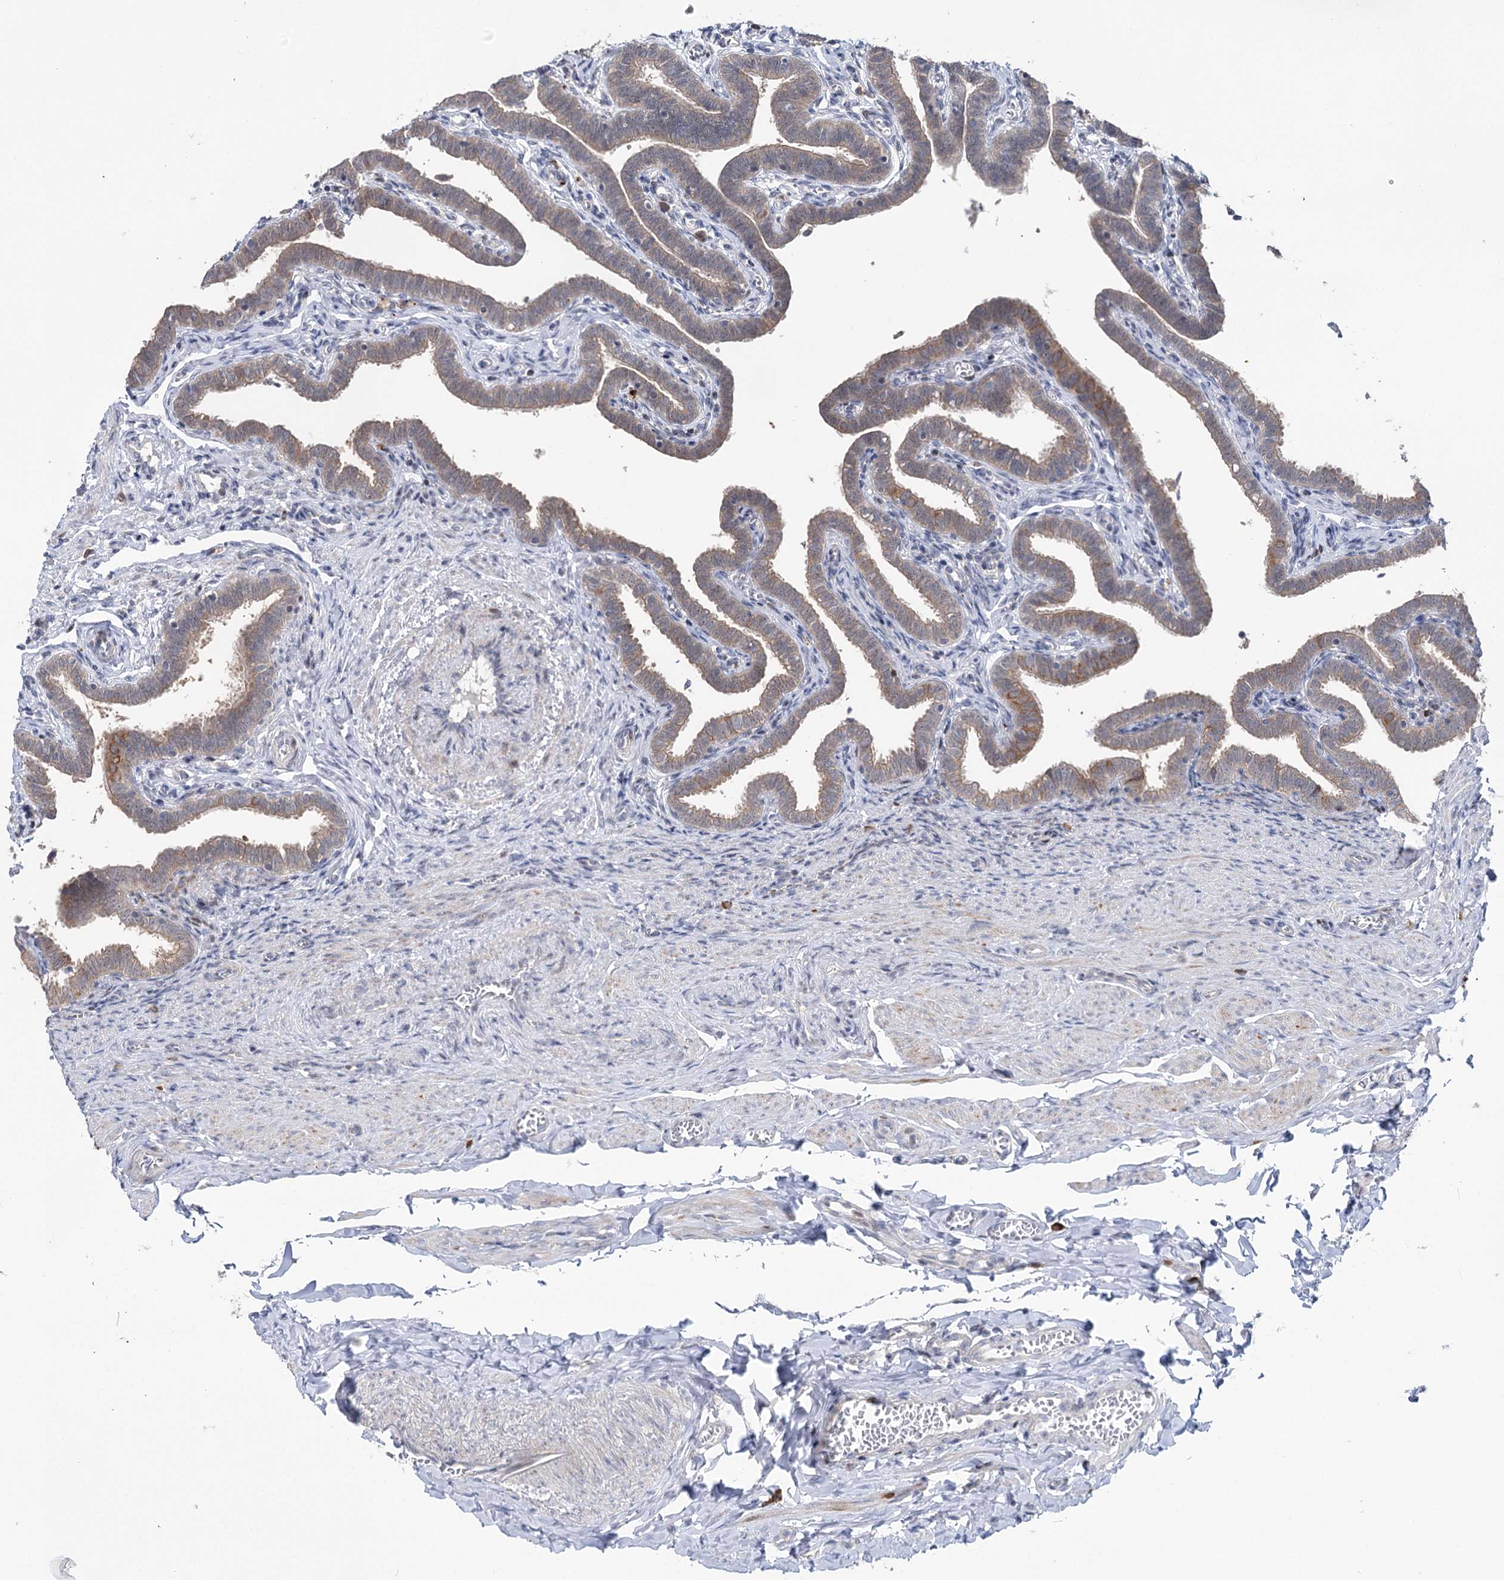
{"staining": {"intensity": "moderate", "quantity": ">75%", "location": "cytoplasmic/membranous"}, "tissue": "fallopian tube", "cell_type": "Glandular cells", "image_type": "normal", "snomed": [{"axis": "morphology", "description": "Normal tissue, NOS"}, {"axis": "topography", "description": "Fallopian tube"}], "caption": "Unremarkable fallopian tube was stained to show a protein in brown. There is medium levels of moderate cytoplasmic/membranous staining in approximately >75% of glandular cells.", "gene": "PTGR1", "patient": {"sex": "female", "age": 36}}